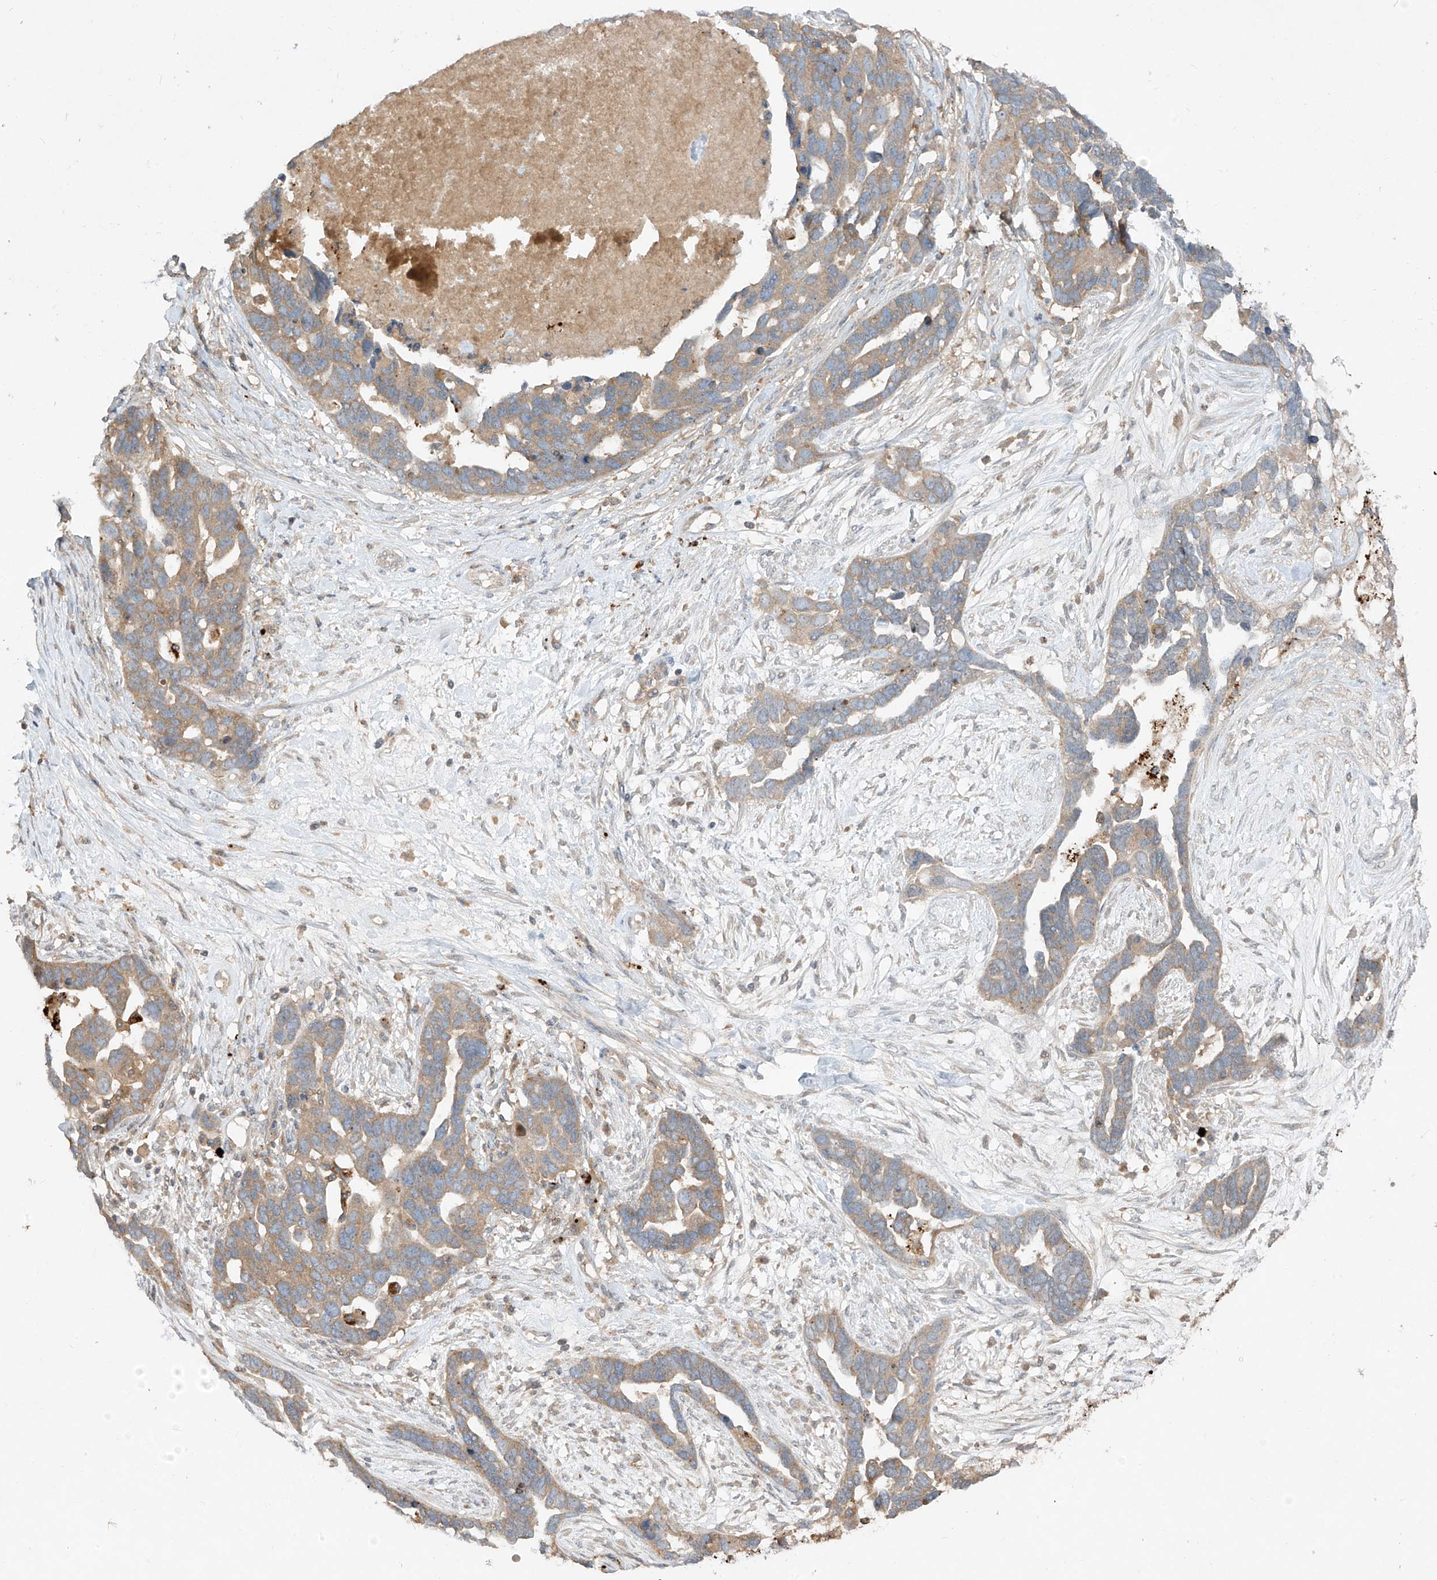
{"staining": {"intensity": "moderate", "quantity": ">75%", "location": "cytoplasmic/membranous"}, "tissue": "ovarian cancer", "cell_type": "Tumor cells", "image_type": "cancer", "snomed": [{"axis": "morphology", "description": "Cystadenocarcinoma, serous, NOS"}, {"axis": "topography", "description": "Ovary"}], "caption": "Protein positivity by IHC shows moderate cytoplasmic/membranous expression in about >75% of tumor cells in ovarian serous cystadenocarcinoma.", "gene": "LDAH", "patient": {"sex": "female", "age": 54}}